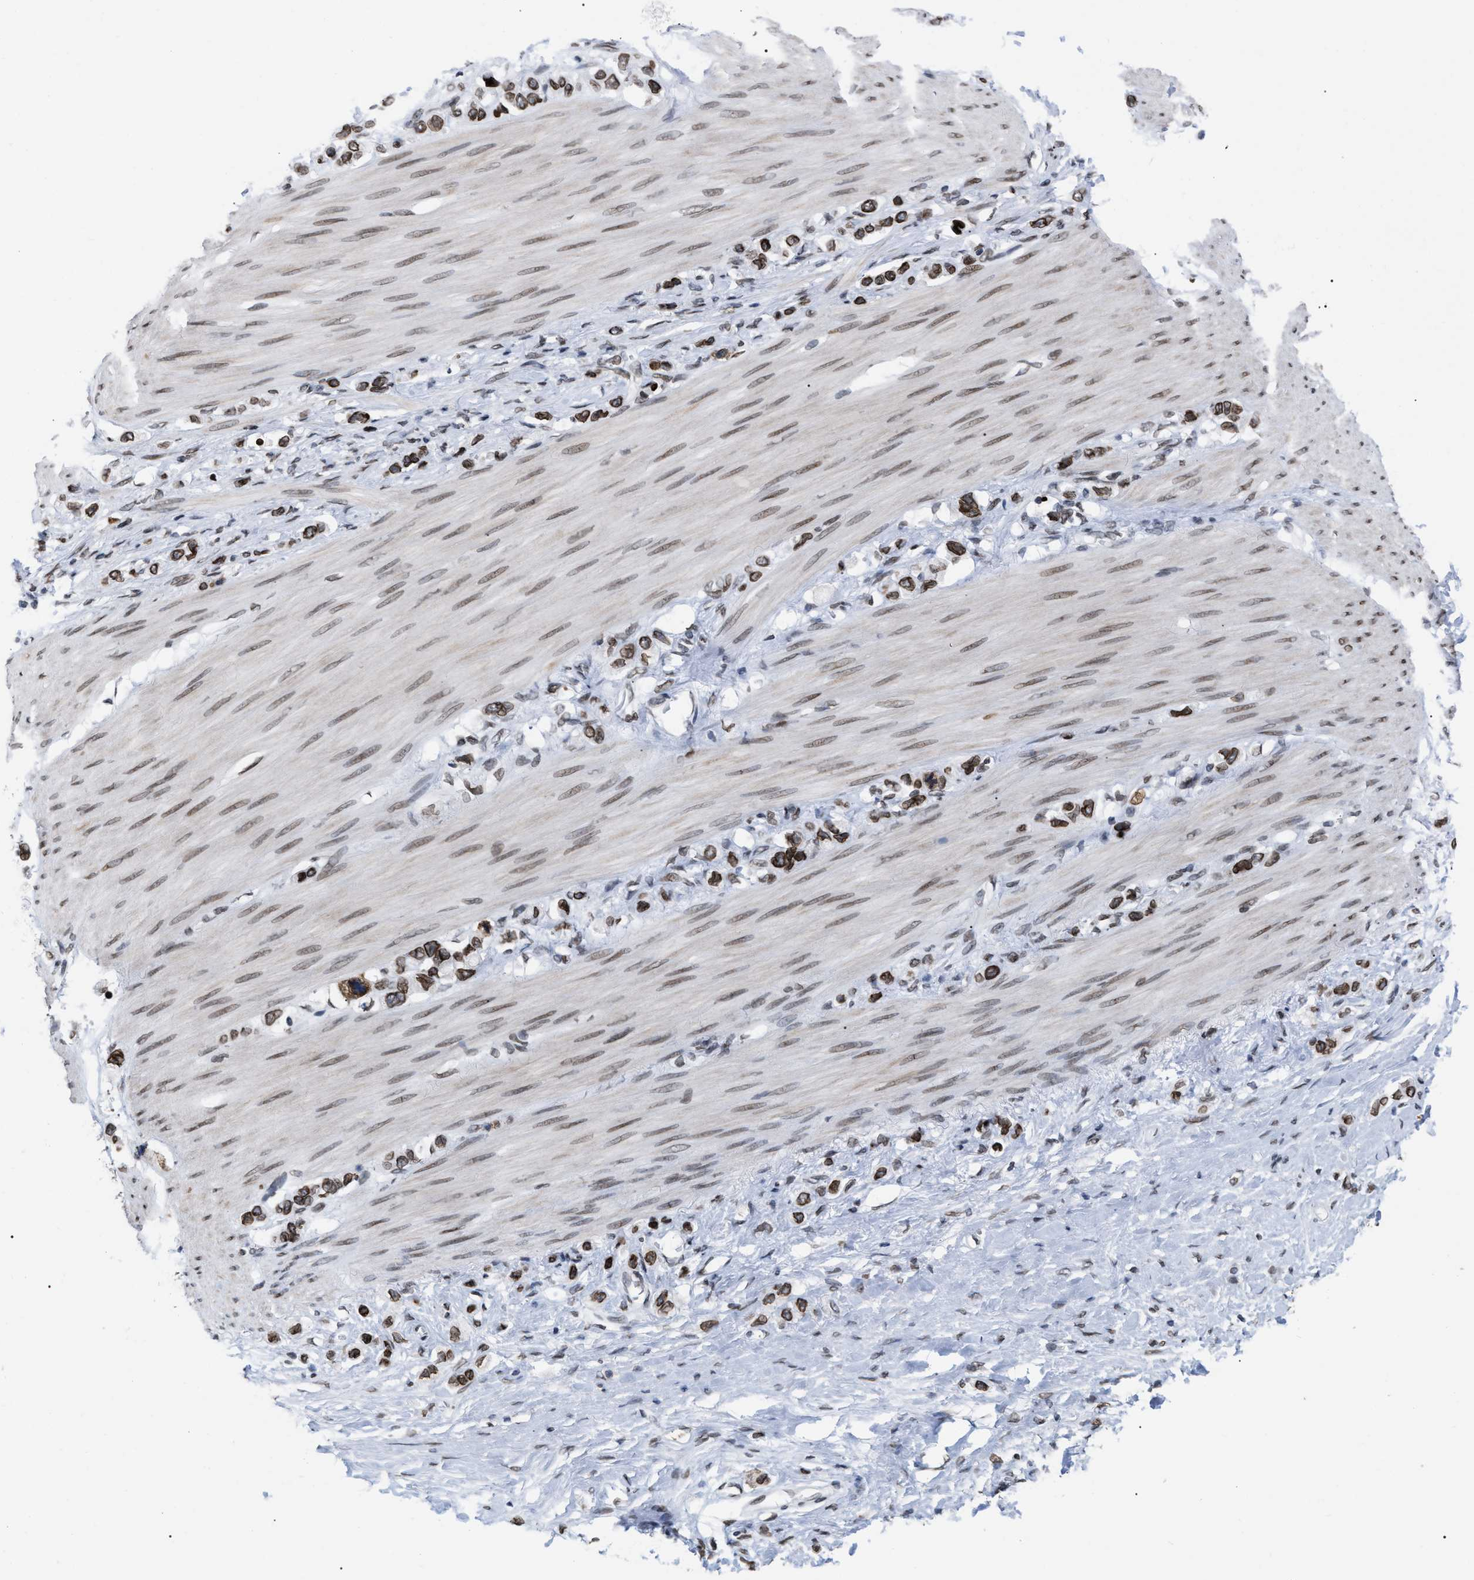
{"staining": {"intensity": "moderate", "quantity": ">75%", "location": "cytoplasmic/membranous,nuclear"}, "tissue": "stomach cancer", "cell_type": "Tumor cells", "image_type": "cancer", "snomed": [{"axis": "morphology", "description": "Adenocarcinoma, NOS"}, {"axis": "topography", "description": "Stomach"}], "caption": "About >75% of tumor cells in human stomach cancer (adenocarcinoma) reveal moderate cytoplasmic/membranous and nuclear protein expression as visualized by brown immunohistochemical staining.", "gene": "TPR", "patient": {"sex": "female", "age": 65}}